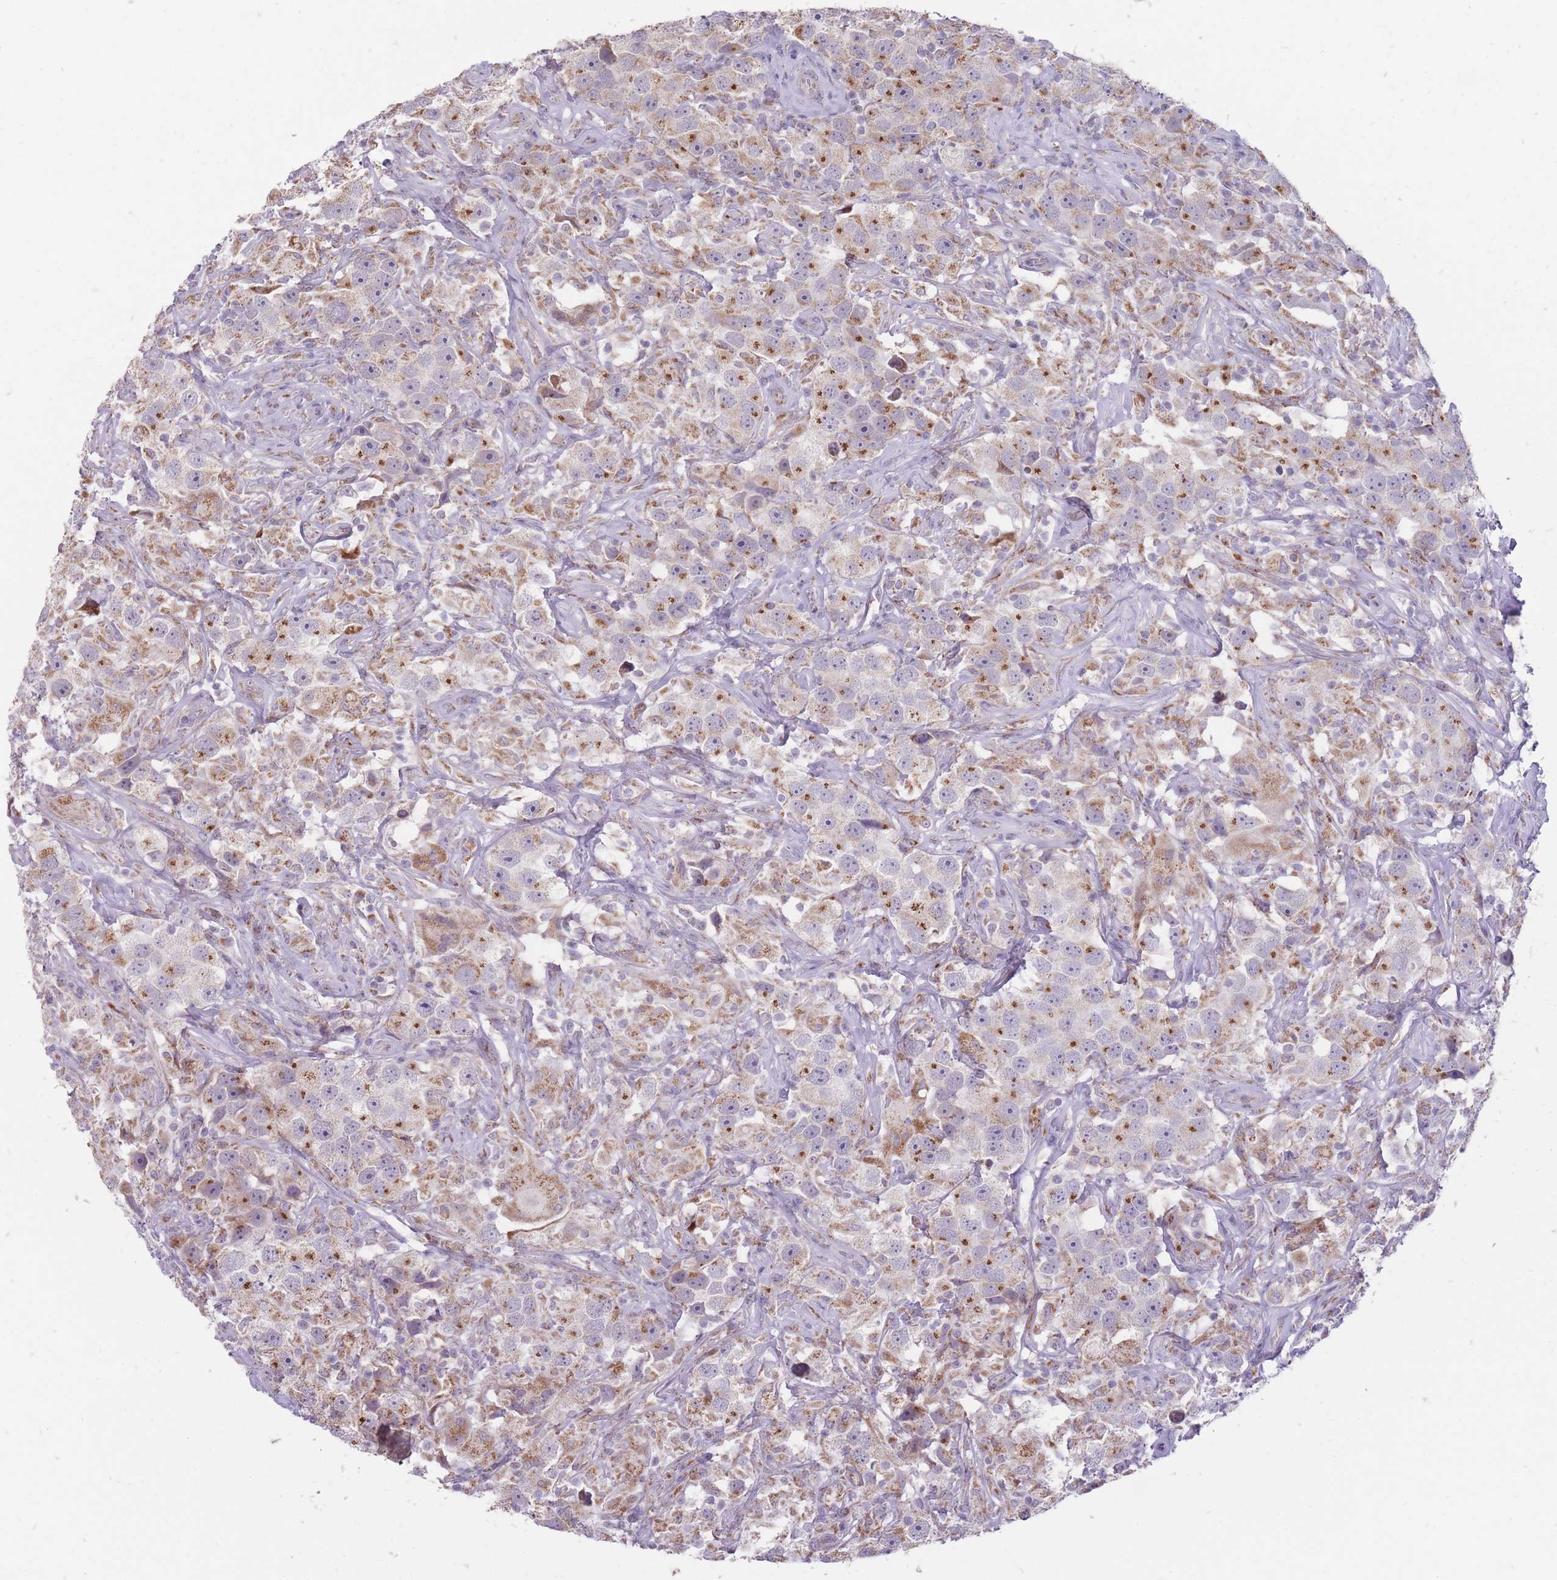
{"staining": {"intensity": "moderate", "quantity": "25%-75%", "location": "cytoplasmic/membranous"}, "tissue": "testis cancer", "cell_type": "Tumor cells", "image_type": "cancer", "snomed": [{"axis": "morphology", "description": "Seminoma, NOS"}, {"axis": "topography", "description": "Testis"}], "caption": "Testis cancer stained for a protein (brown) demonstrates moderate cytoplasmic/membranous positive expression in about 25%-75% of tumor cells.", "gene": "NELL1", "patient": {"sex": "male", "age": 49}}